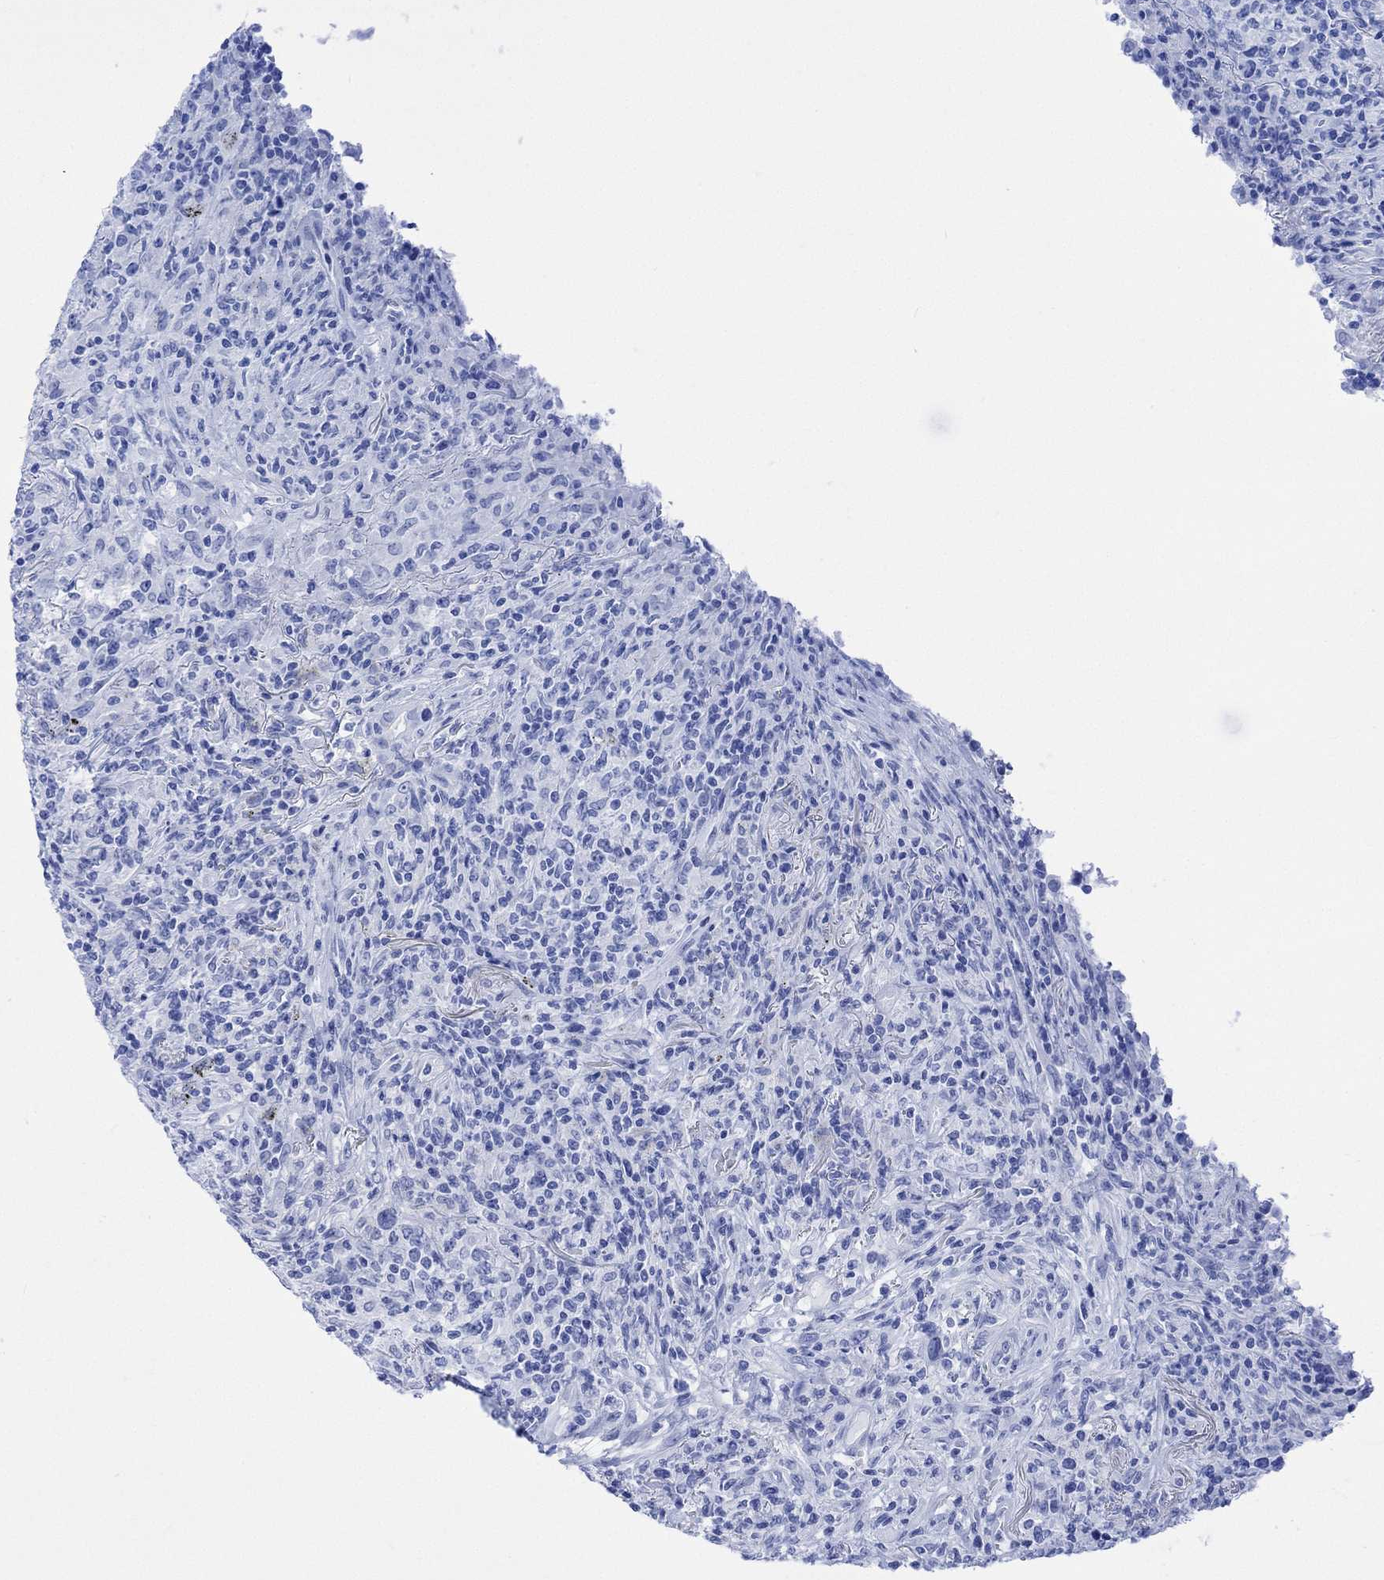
{"staining": {"intensity": "negative", "quantity": "none", "location": "none"}, "tissue": "lymphoma", "cell_type": "Tumor cells", "image_type": "cancer", "snomed": [{"axis": "morphology", "description": "Malignant lymphoma, non-Hodgkin's type, High grade"}, {"axis": "topography", "description": "Lung"}], "caption": "Immunohistochemistry (IHC) of human lymphoma reveals no expression in tumor cells.", "gene": "CELF4", "patient": {"sex": "male", "age": 79}}